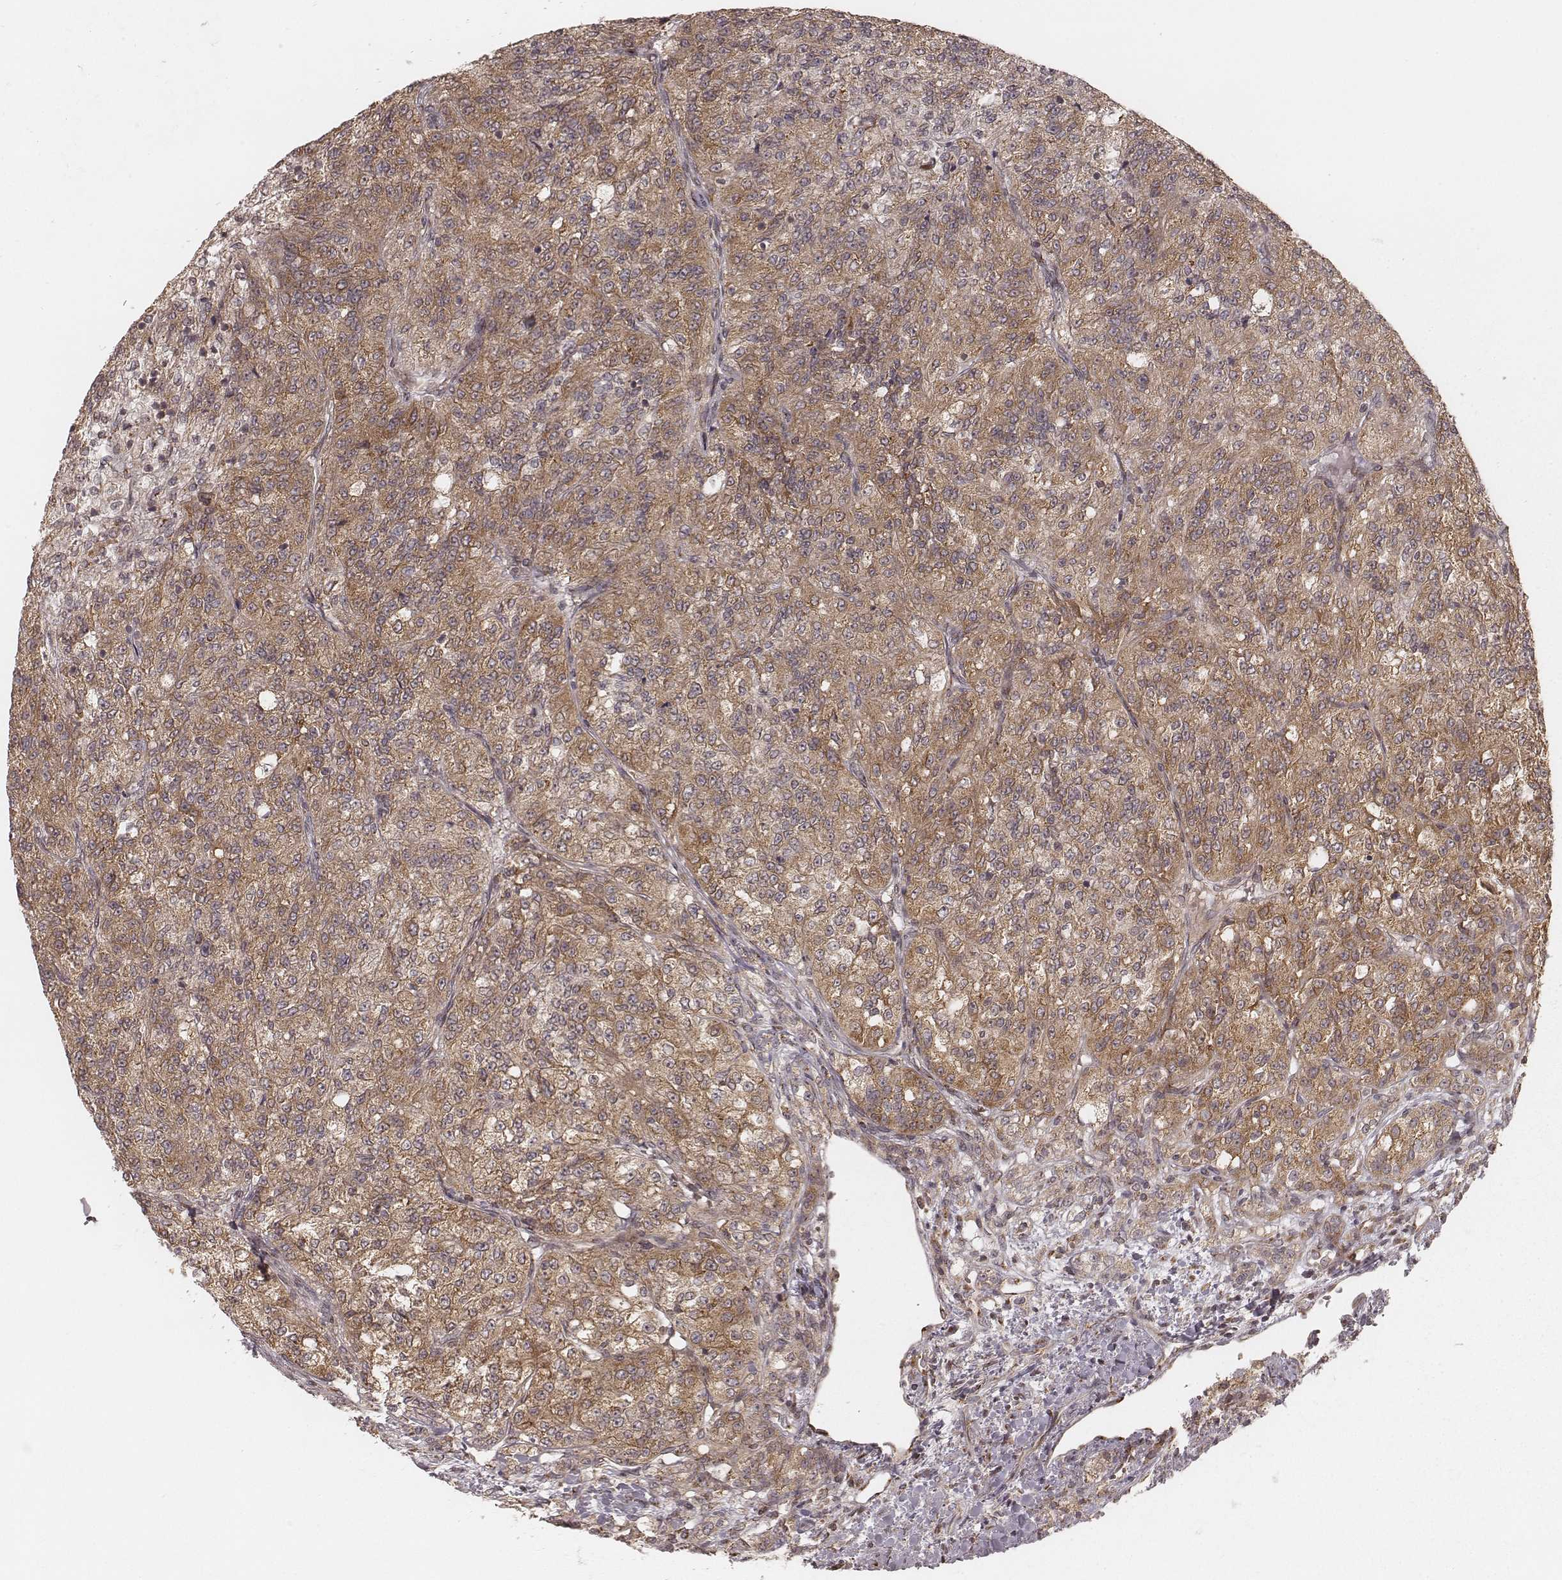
{"staining": {"intensity": "moderate", "quantity": ">75%", "location": "cytoplasmic/membranous"}, "tissue": "renal cancer", "cell_type": "Tumor cells", "image_type": "cancer", "snomed": [{"axis": "morphology", "description": "Adenocarcinoma, NOS"}, {"axis": "topography", "description": "Kidney"}], "caption": "The micrograph displays immunohistochemical staining of renal cancer (adenocarcinoma). There is moderate cytoplasmic/membranous expression is identified in about >75% of tumor cells. (DAB (3,3'-diaminobenzidine) IHC, brown staining for protein, blue staining for nuclei).", "gene": "MYO19", "patient": {"sex": "female", "age": 63}}